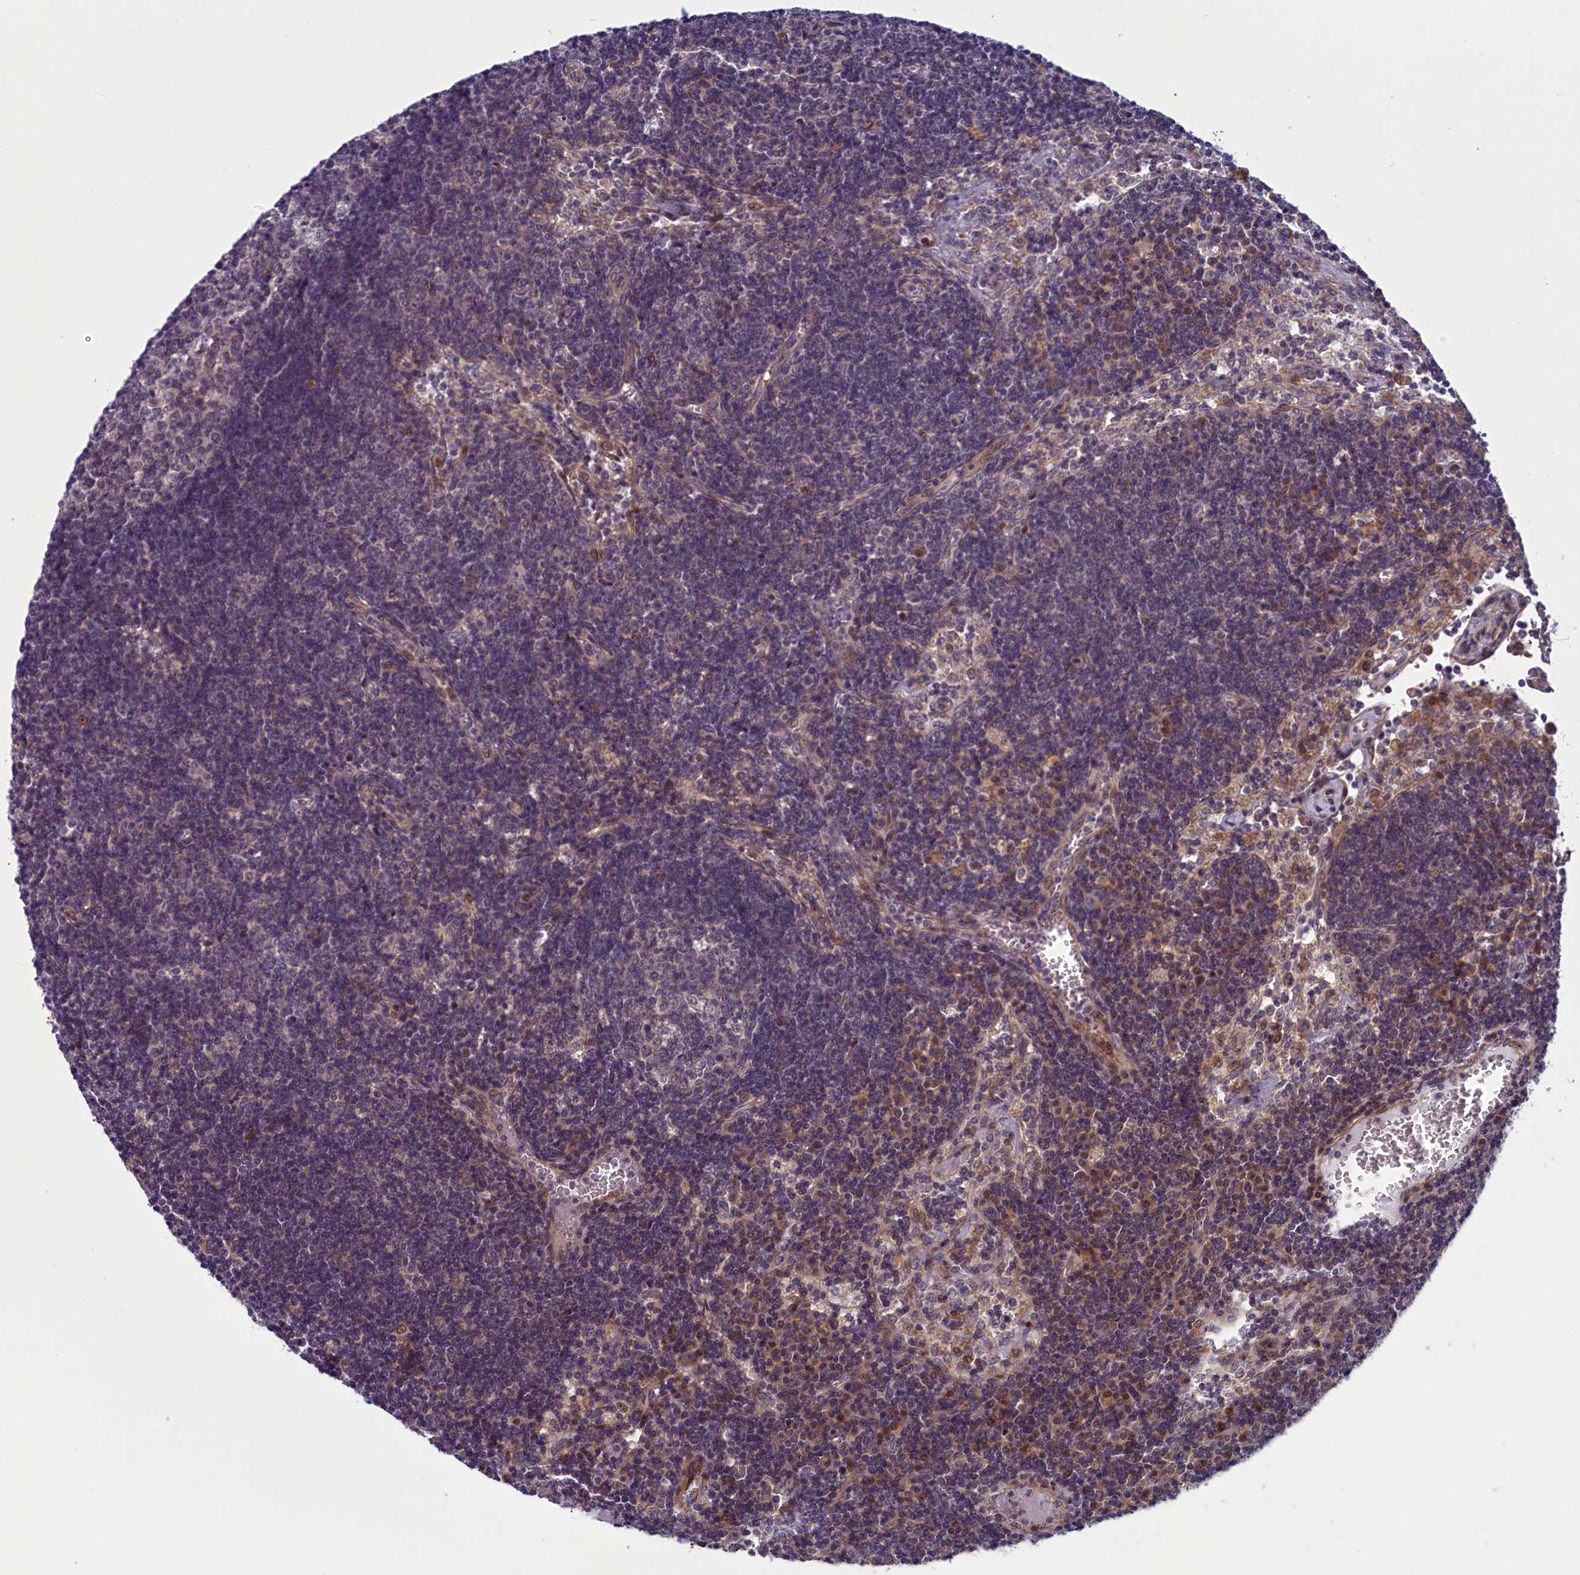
{"staining": {"intensity": "negative", "quantity": "none", "location": "none"}, "tissue": "lymph node", "cell_type": "Germinal center cells", "image_type": "normal", "snomed": [{"axis": "morphology", "description": "Normal tissue, NOS"}, {"axis": "topography", "description": "Lymph node"}], "caption": "Germinal center cells show no significant expression in benign lymph node.", "gene": "ANKRD39", "patient": {"sex": "male", "age": 58}}